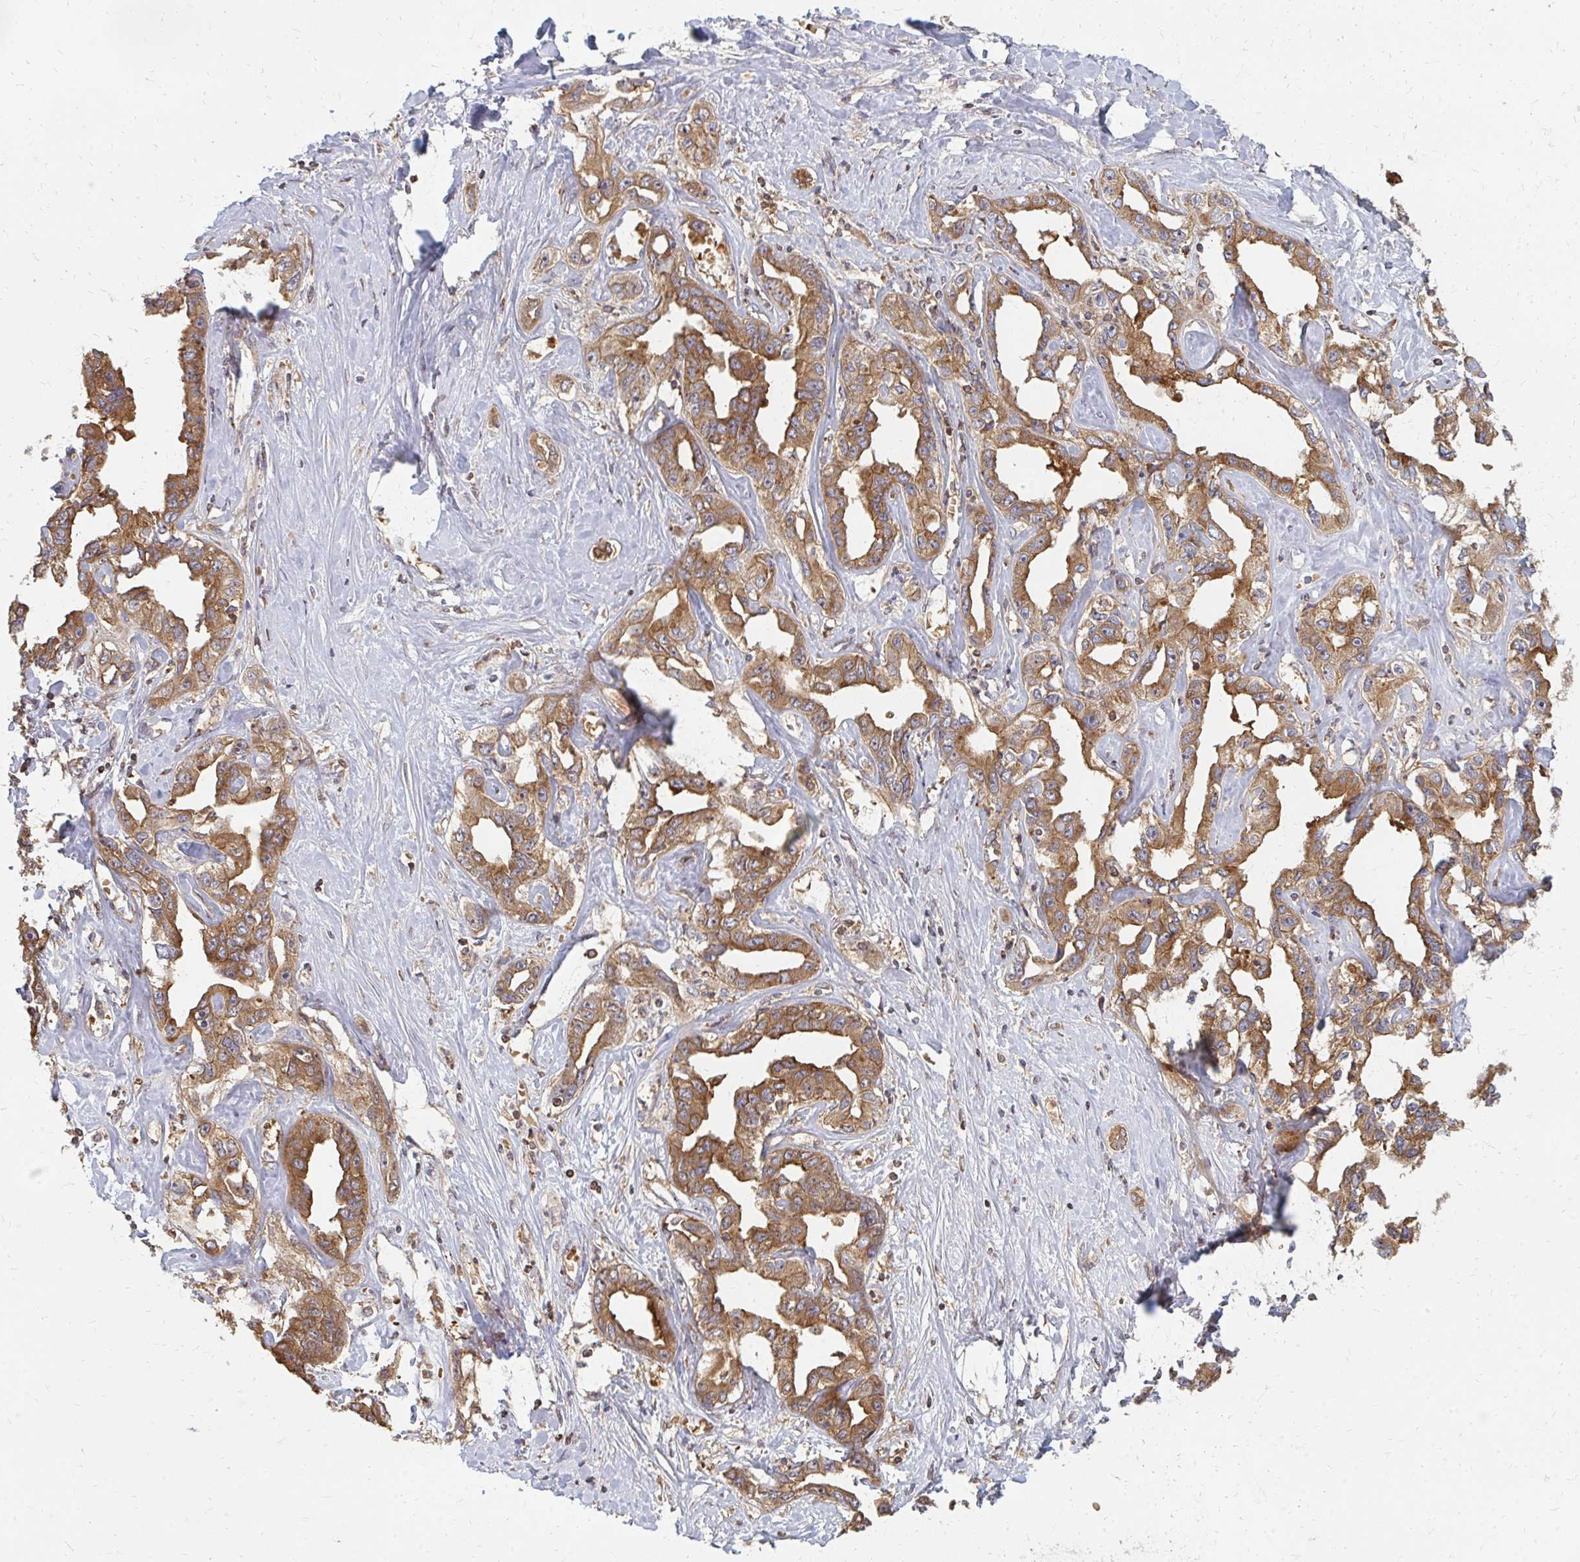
{"staining": {"intensity": "moderate", "quantity": ">75%", "location": "cytoplasmic/membranous"}, "tissue": "liver cancer", "cell_type": "Tumor cells", "image_type": "cancer", "snomed": [{"axis": "morphology", "description": "Cholangiocarcinoma"}, {"axis": "topography", "description": "Liver"}], "caption": "About >75% of tumor cells in liver cancer (cholangiocarcinoma) demonstrate moderate cytoplasmic/membranous protein staining as visualized by brown immunohistochemical staining.", "gene": "ZNF285", "patient": {"sex": "male", "age": 59}}